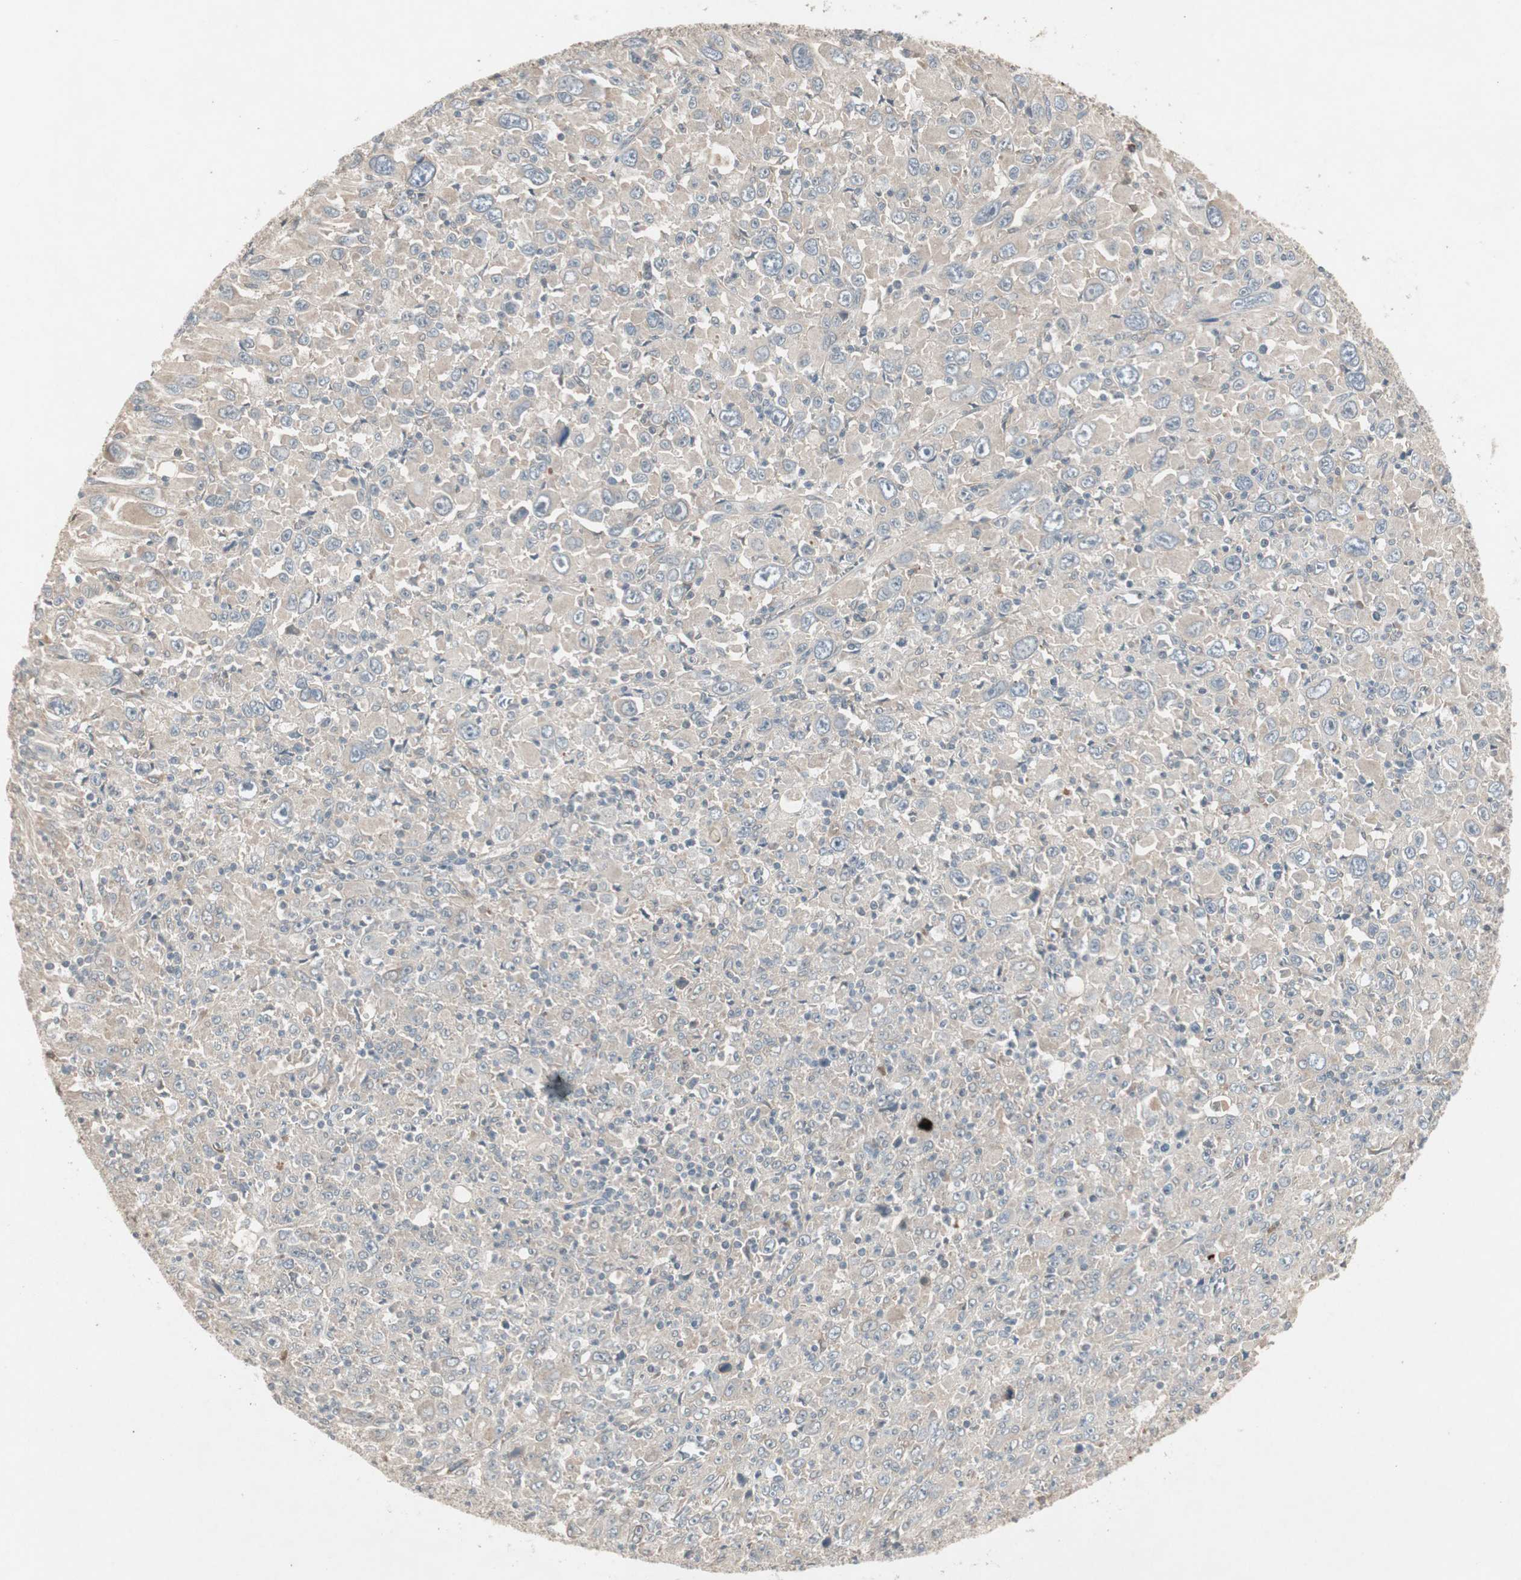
{"staining": {"intensity": "negative", "quantity": "none", "location": "none"}, "tissue": "melanoma", "cell_type": "Tumor cells", "image_type": "cancer", "snomed": [{"axis": "morphology", "description": "Malignant melanoma, Metastatic site"}, {"axis": "topography", "description": "Skin"}], "caption": "Immunohistochemical staining of melanoma exhibits no significant expression in tumor cells.", "gene": "JMJD7-PLA2G4B", "patient": {"sex": "female", "age": 56}}